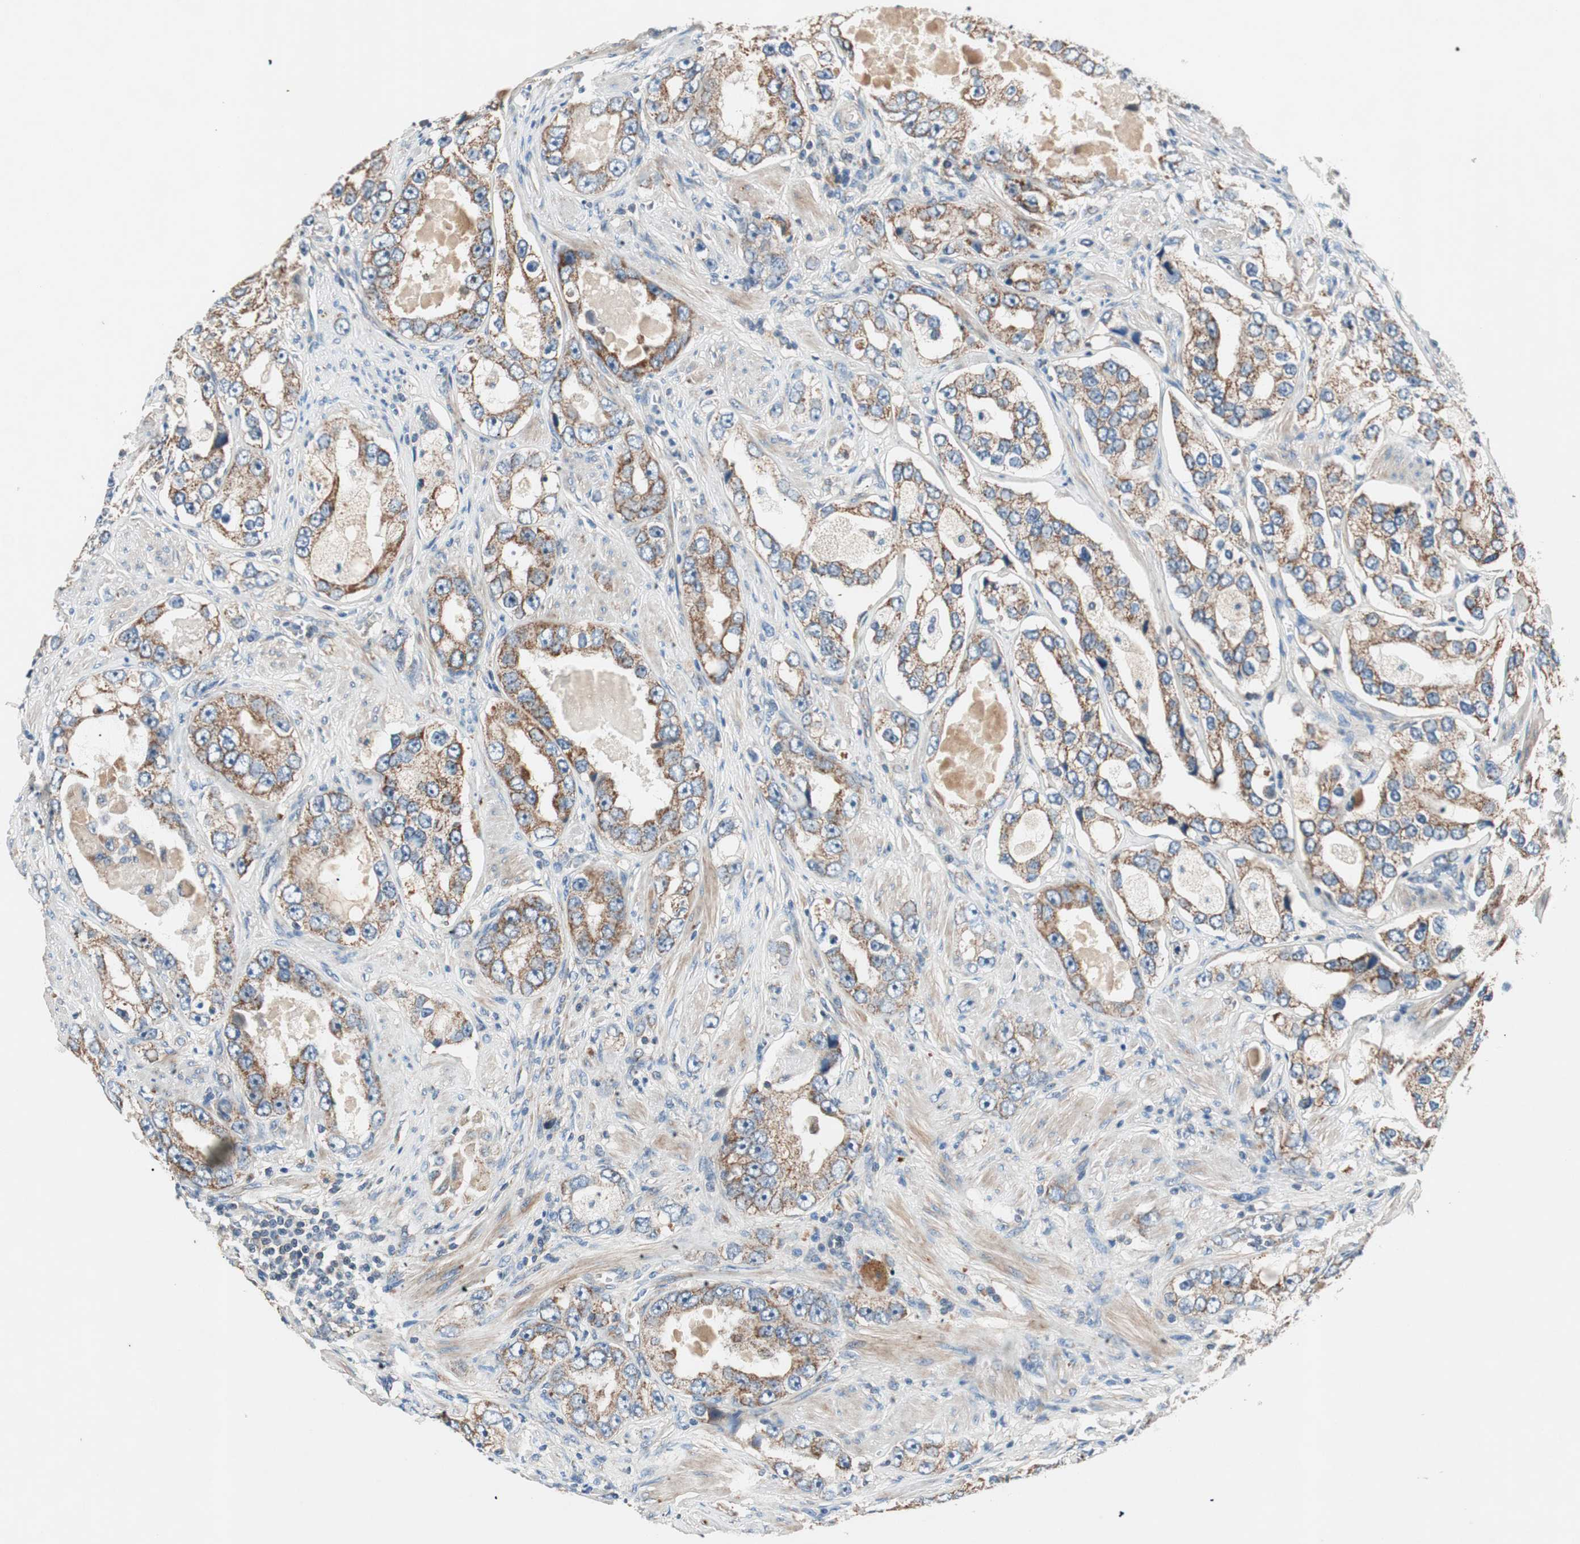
{"staining": {"intensity": "moderate", "quantity": ">75%", "location": "cytoplasmic/membranous"}, "tissue": "prostate cancer", "cell_type": "Tumor cells", "image_type": "cancer", "snomed": [{"axis": "morphology", "description": "Adenocarcinoma, High grade"}, {"axis": "topography", "description": "Prostate"}], "caption": "A micrograph showing moderate cytoplasmic/membranous expression in about >75% of tumor cells in adenocarcinoma (high-grade) (prostate), as visualized by brown immunohistochemical staining.", "gene": "HPN", "patient": {"sex": "male", "age": 63}}